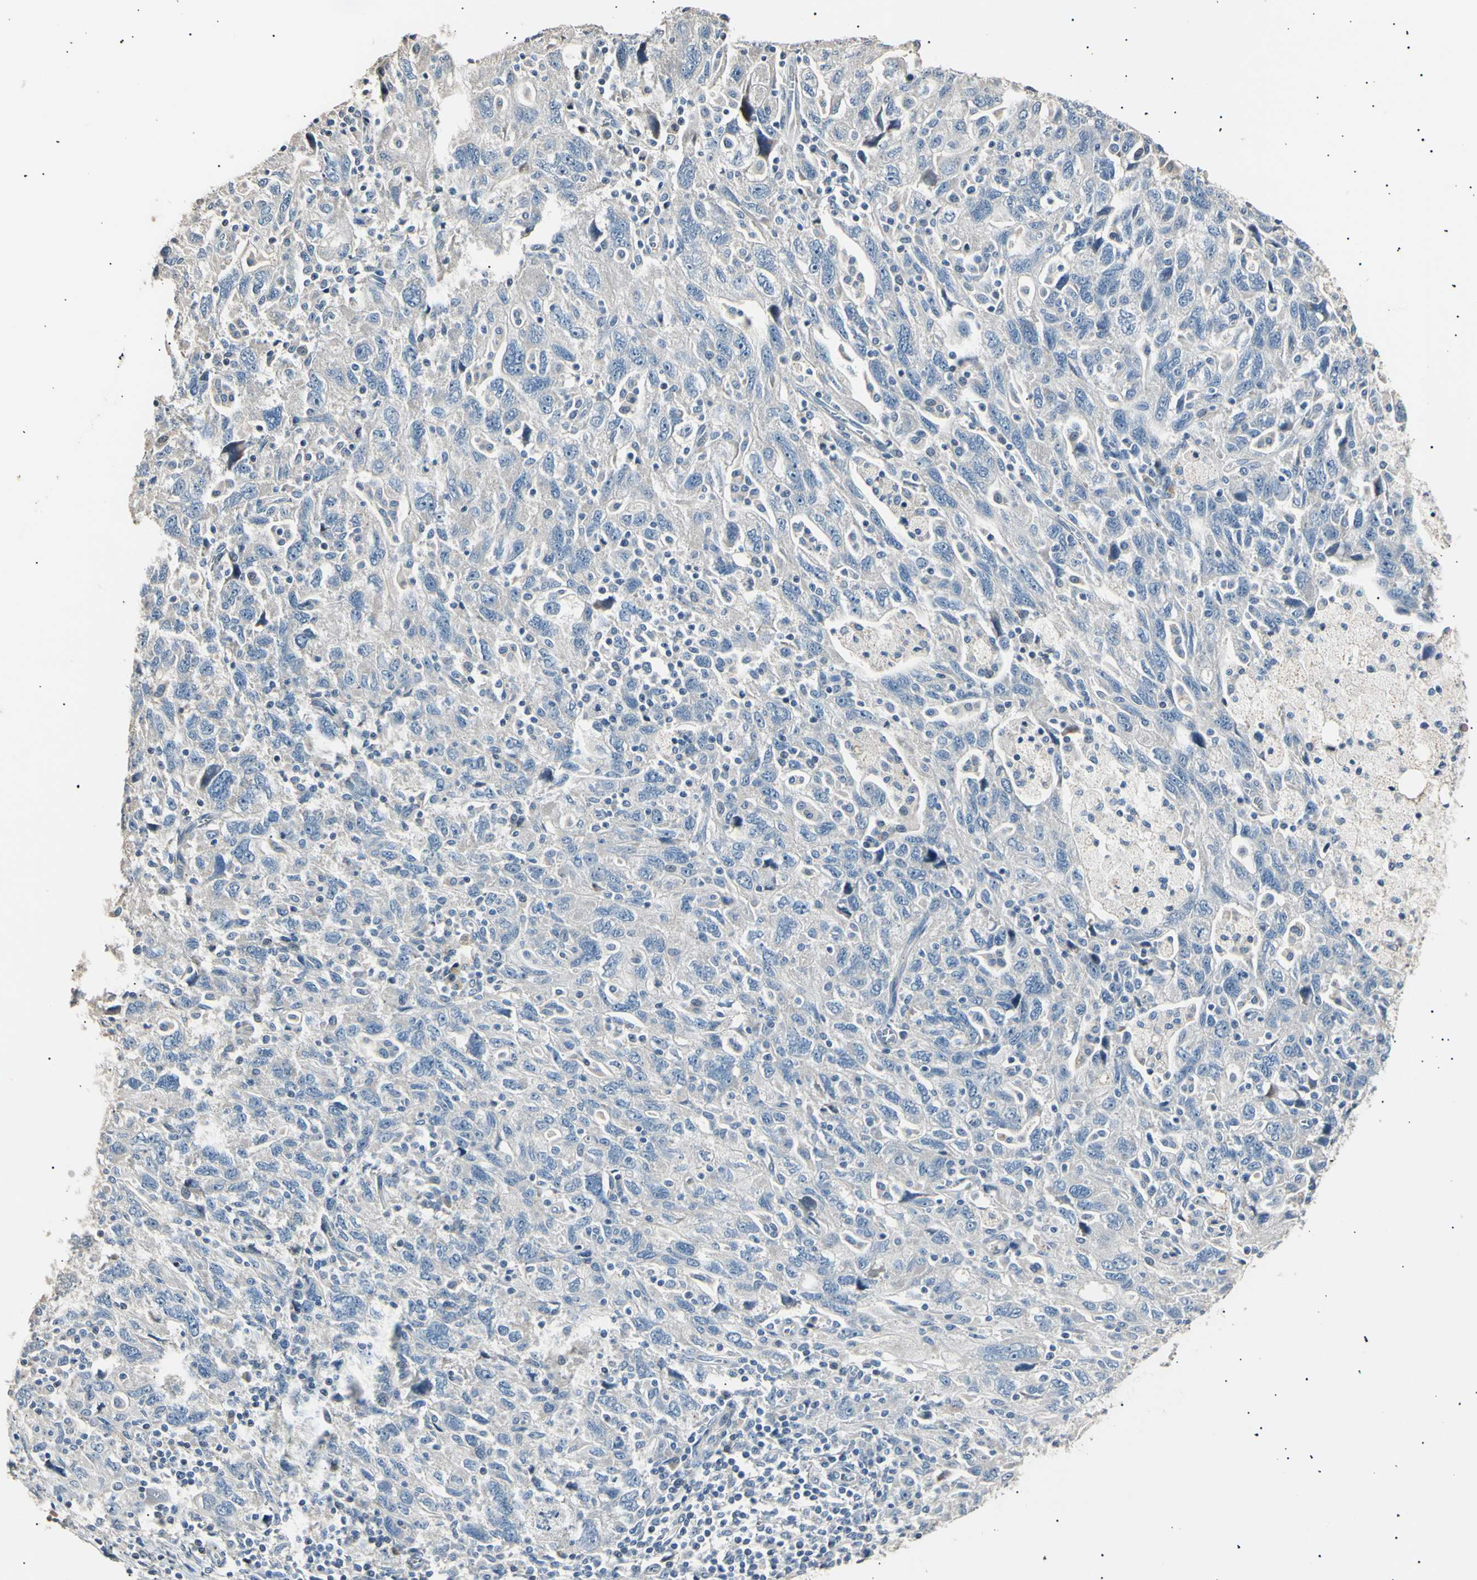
{"staining": {"intensity": "negative", "quantity": "none", "location": "none"}, "tissue": "ovarian cancer", "cell_type": "Tumor cells", "image_type": "cancer", "snomed": [{"axis": "morphology", "description": "Carcinoma, NOS"}, {"axis": "morphology", "description": "Cystadenocarcinoma, serous, NOS"}, {"axis": "topography", "description": "Ovary"}], "caption": "DAB immunohistochemical staining of human serous cystadenocarcinoma (ovarian) reveals no significant expression in tumor cells.", "gene": "LDLR", "patient": {"sex": "female", "age": 69}}